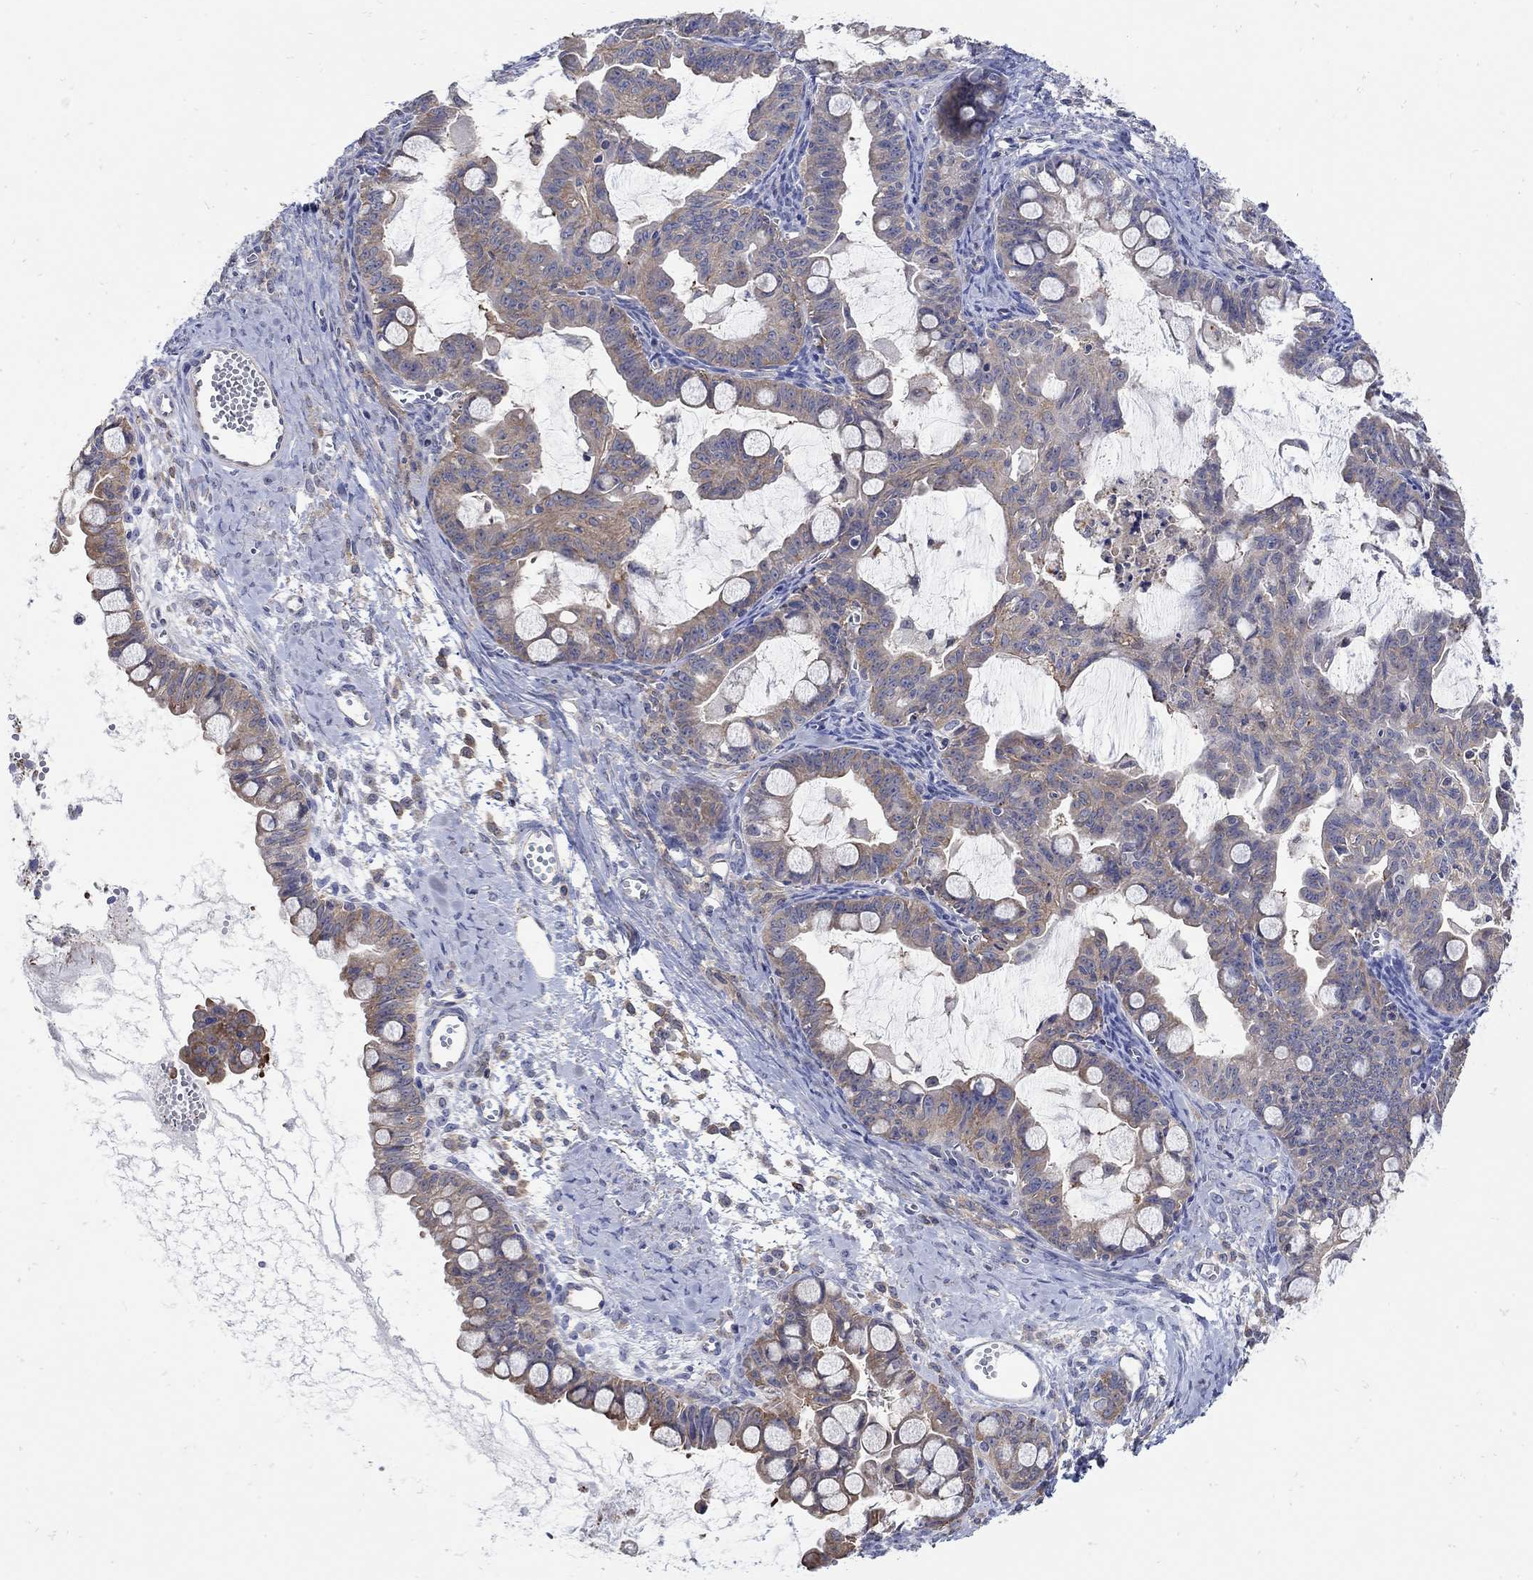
{"staining": {"intensity": "weak", "quantity": "25%-75%", "location": "cytoplasmic/membranous"}, "tissue": "ovarian cancer", "cell_type": "Tumor cells", "image_type": "cancer", "snomed": [{"axis": "morphology", "description": "Cystadenocarcinoma, mucinous, NOS"}, {"axis": "topography", "description": "Ovary"}], "caption": "The image demonstrates immunohistochemical staining of mucinous cystadenocarcinoma (ovarian). There is weak cytoplasmic/membranous staining is seen in about 25%-75% of tumor cells.", "gene": "TEKT3", "patient": {"sex": "female", "age": 63}}